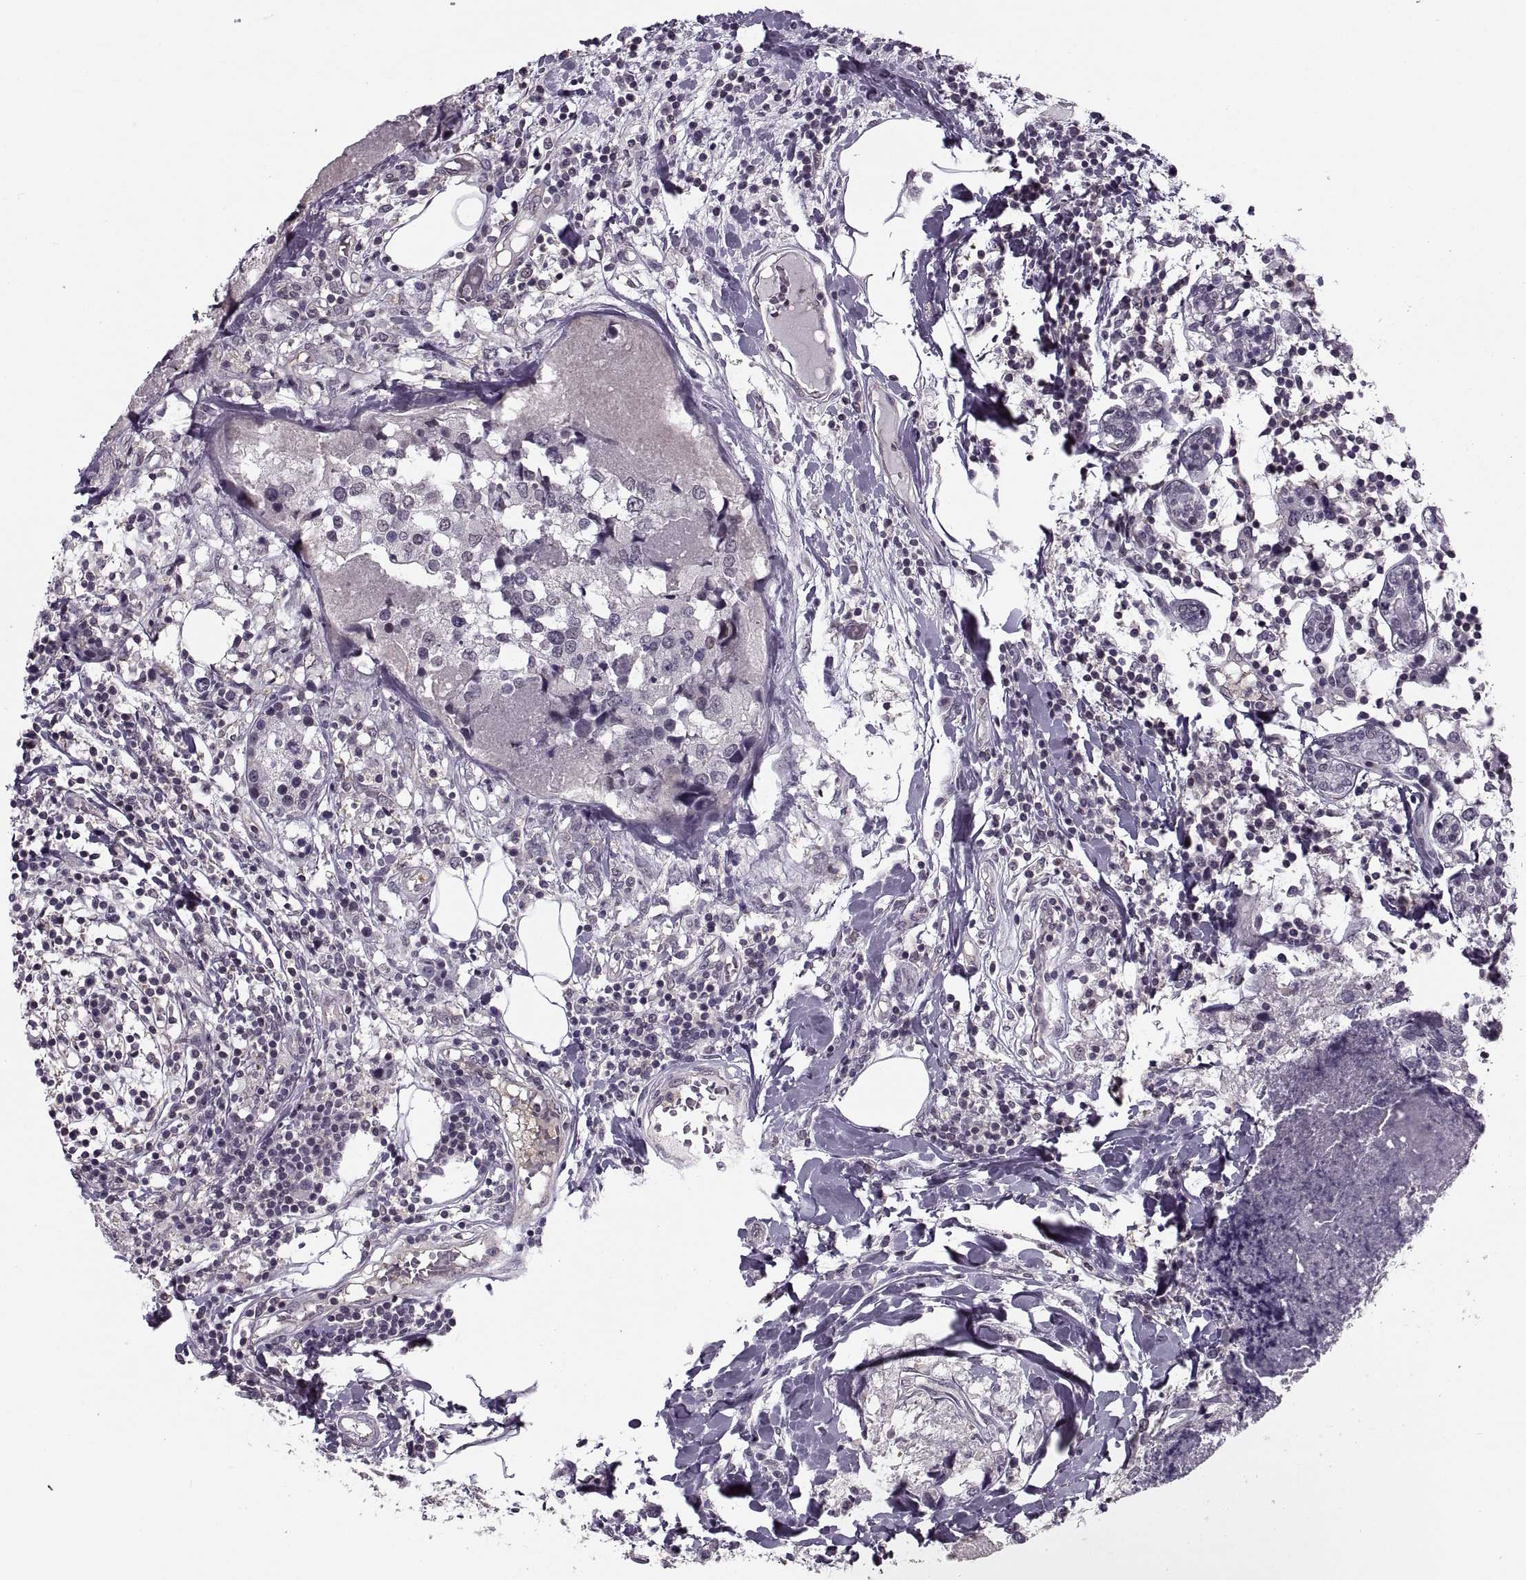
{"staining": {"intensity": "negative", "quantity": "none", "location": "none"}, "tissue": "breast cancer", "cell_type": "Tumor cells", "image_type": "cancer", "snomed": [{"axis": "morphology", "description": "Lobular carcinoma"}, {"axis": "topography", "description": "Breast"}], "caption": "IHC histopathology image of neoplastic tissue: human breast cancer (lobular carcinoma) stained with DAB displays no significant protein expression in tumor cells.", "gene": "LUZP2", "patient": {"sex": "female", "age": 59}}